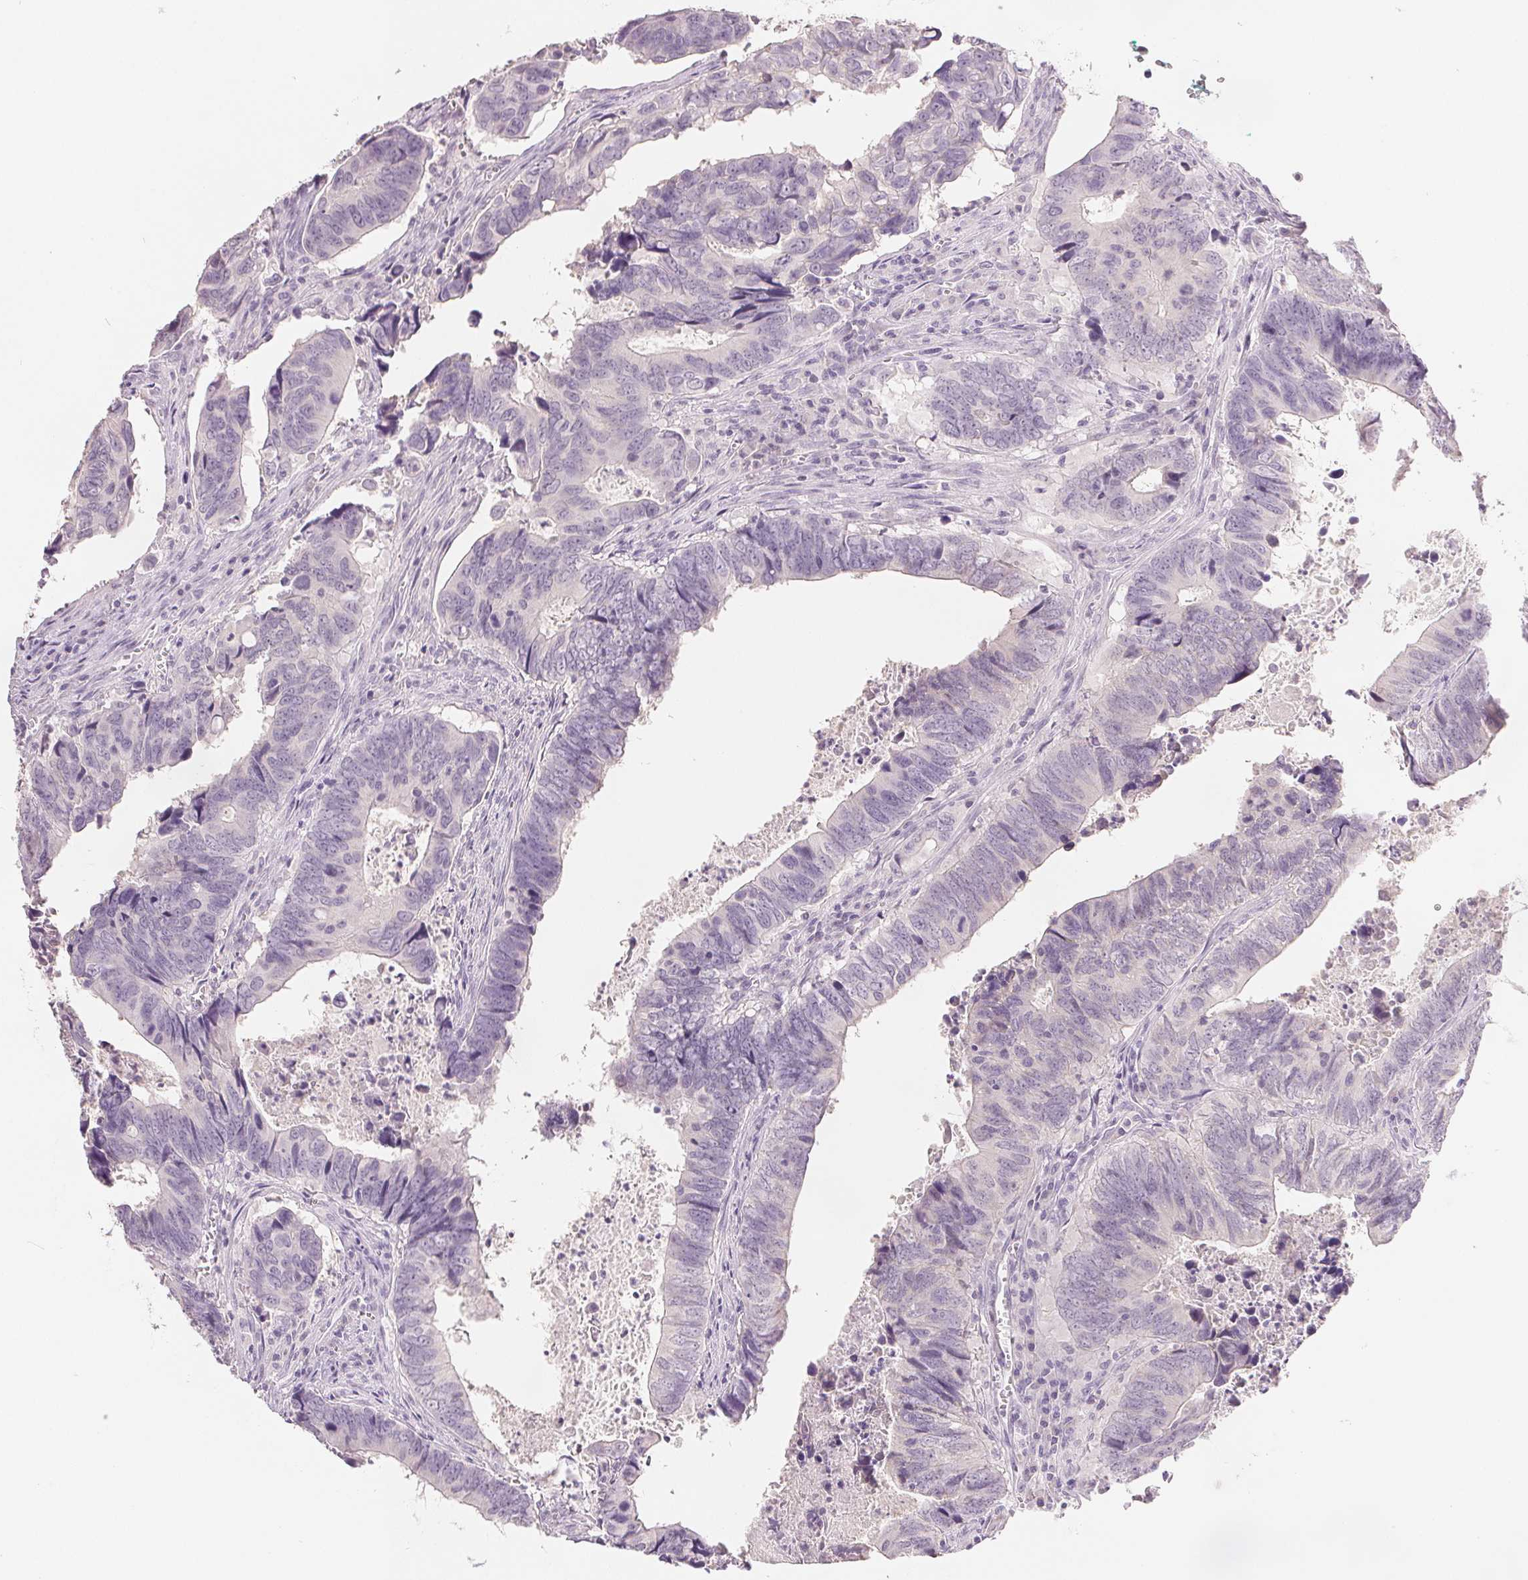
{"staining": {"intensity": "negative", "quantity": "none", "location": "none"}, "tissue": "colorectal cancer", "cell_type": "Tumor cells", "image_type": "cancer", "snomed": [{"axis": "morphology", "description": "Adenocarcinoma, NOS"}, {"axis": "topography", "description": "Colon"}], "caption": "Micrograph shows no protein expression in tumor cells of colorectal adenocarcinoma tissue.", "gene": "CA12", "patient": {"sex": "female", "age": 82}}